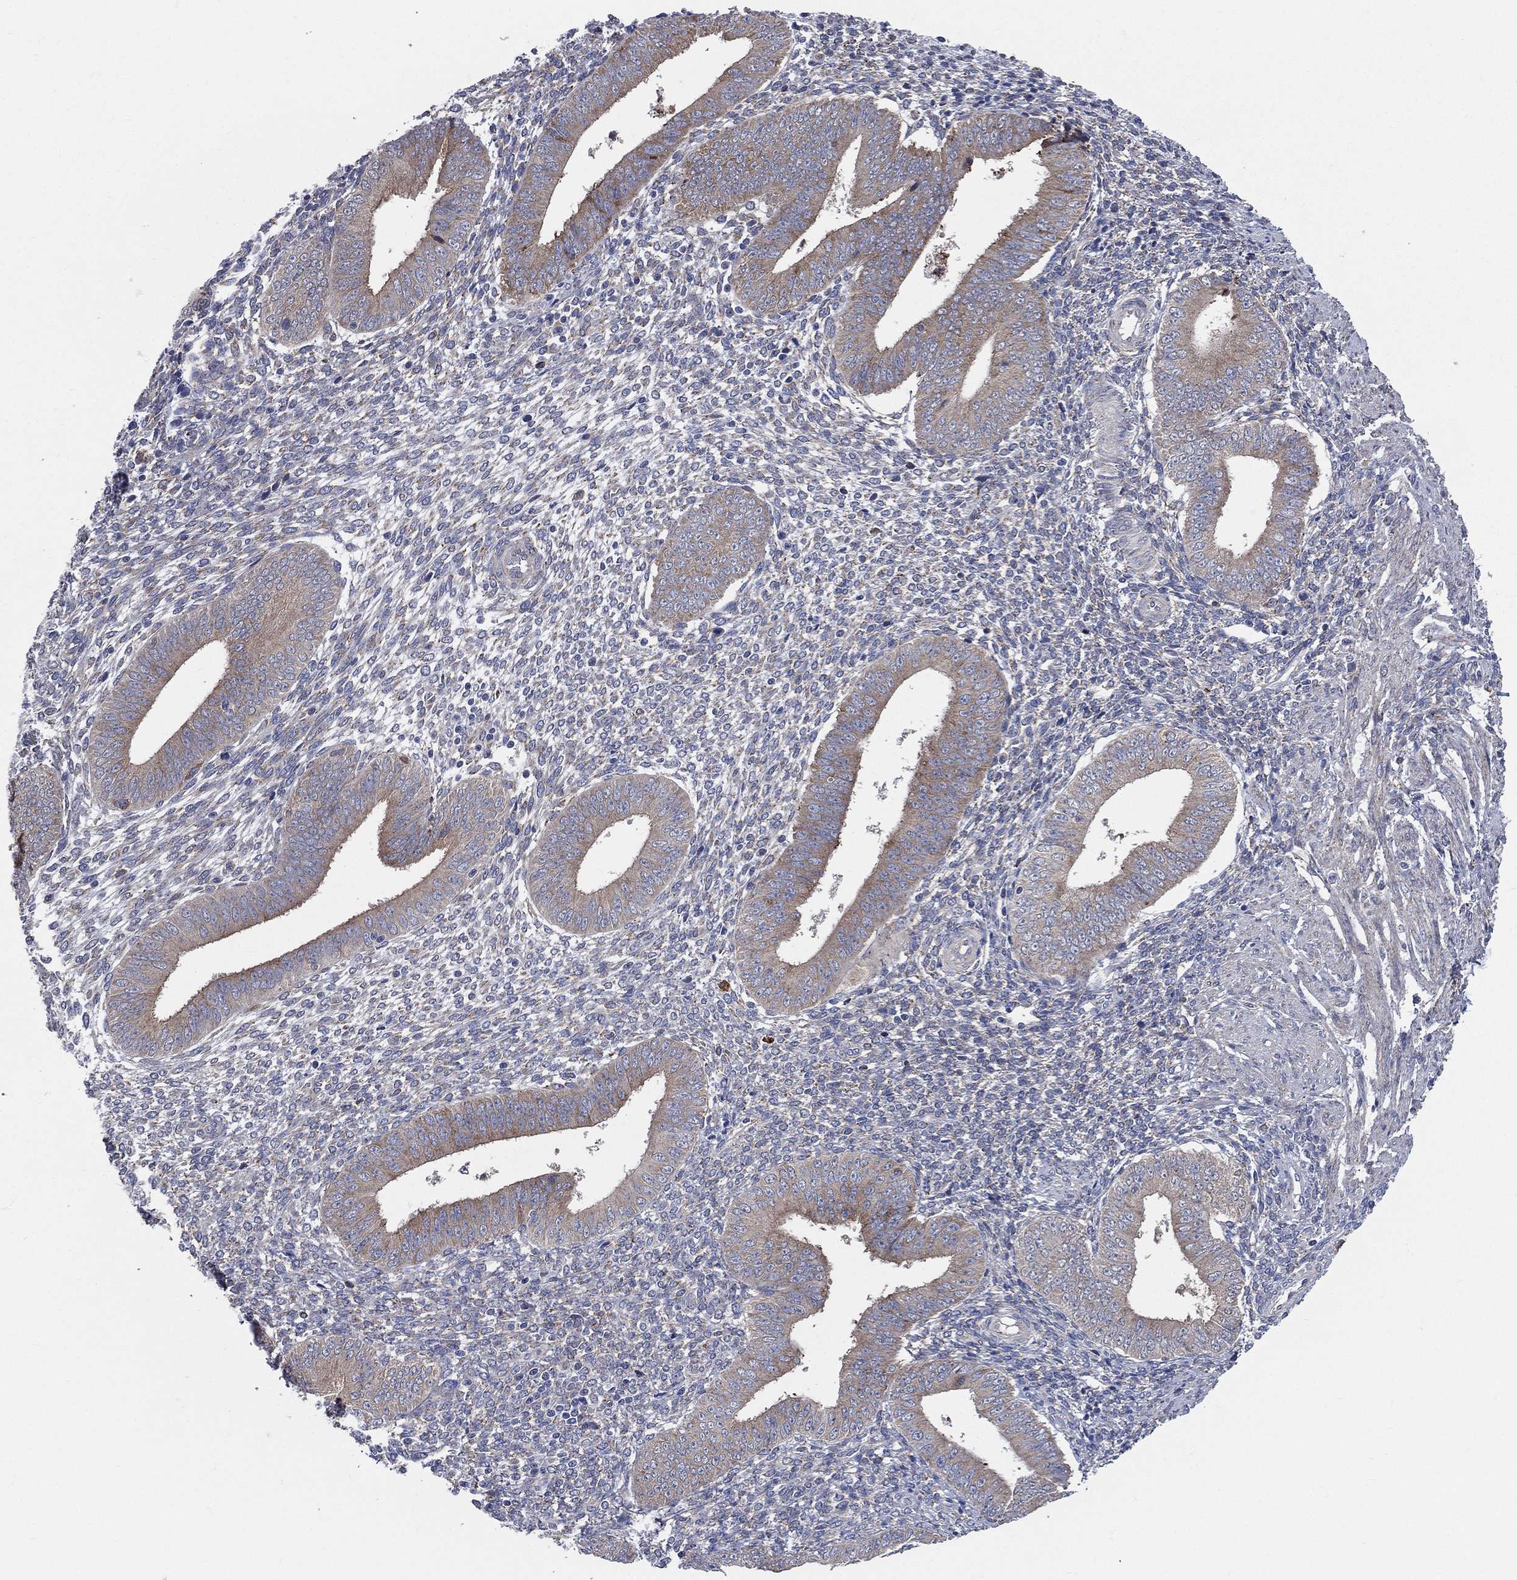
{"staining": {"intensity": "negative", "quantity": "none", "location": "none"}, "tissue": "endometrium", "cell_type": "Cells in endometrial stroma", "image_type": "normal", "snomed": [{"axis": "morphology", "description": "Normal tissue, NOS"}, {"axis": "topography", "description": "Endometrium"}], "caption": "This is an IHC histopathology image of normal endometrium. There is no staining in cells in endometrial stroma.", "gene": "CCDC159", "patient": {"sex": "female", "age": 39}}